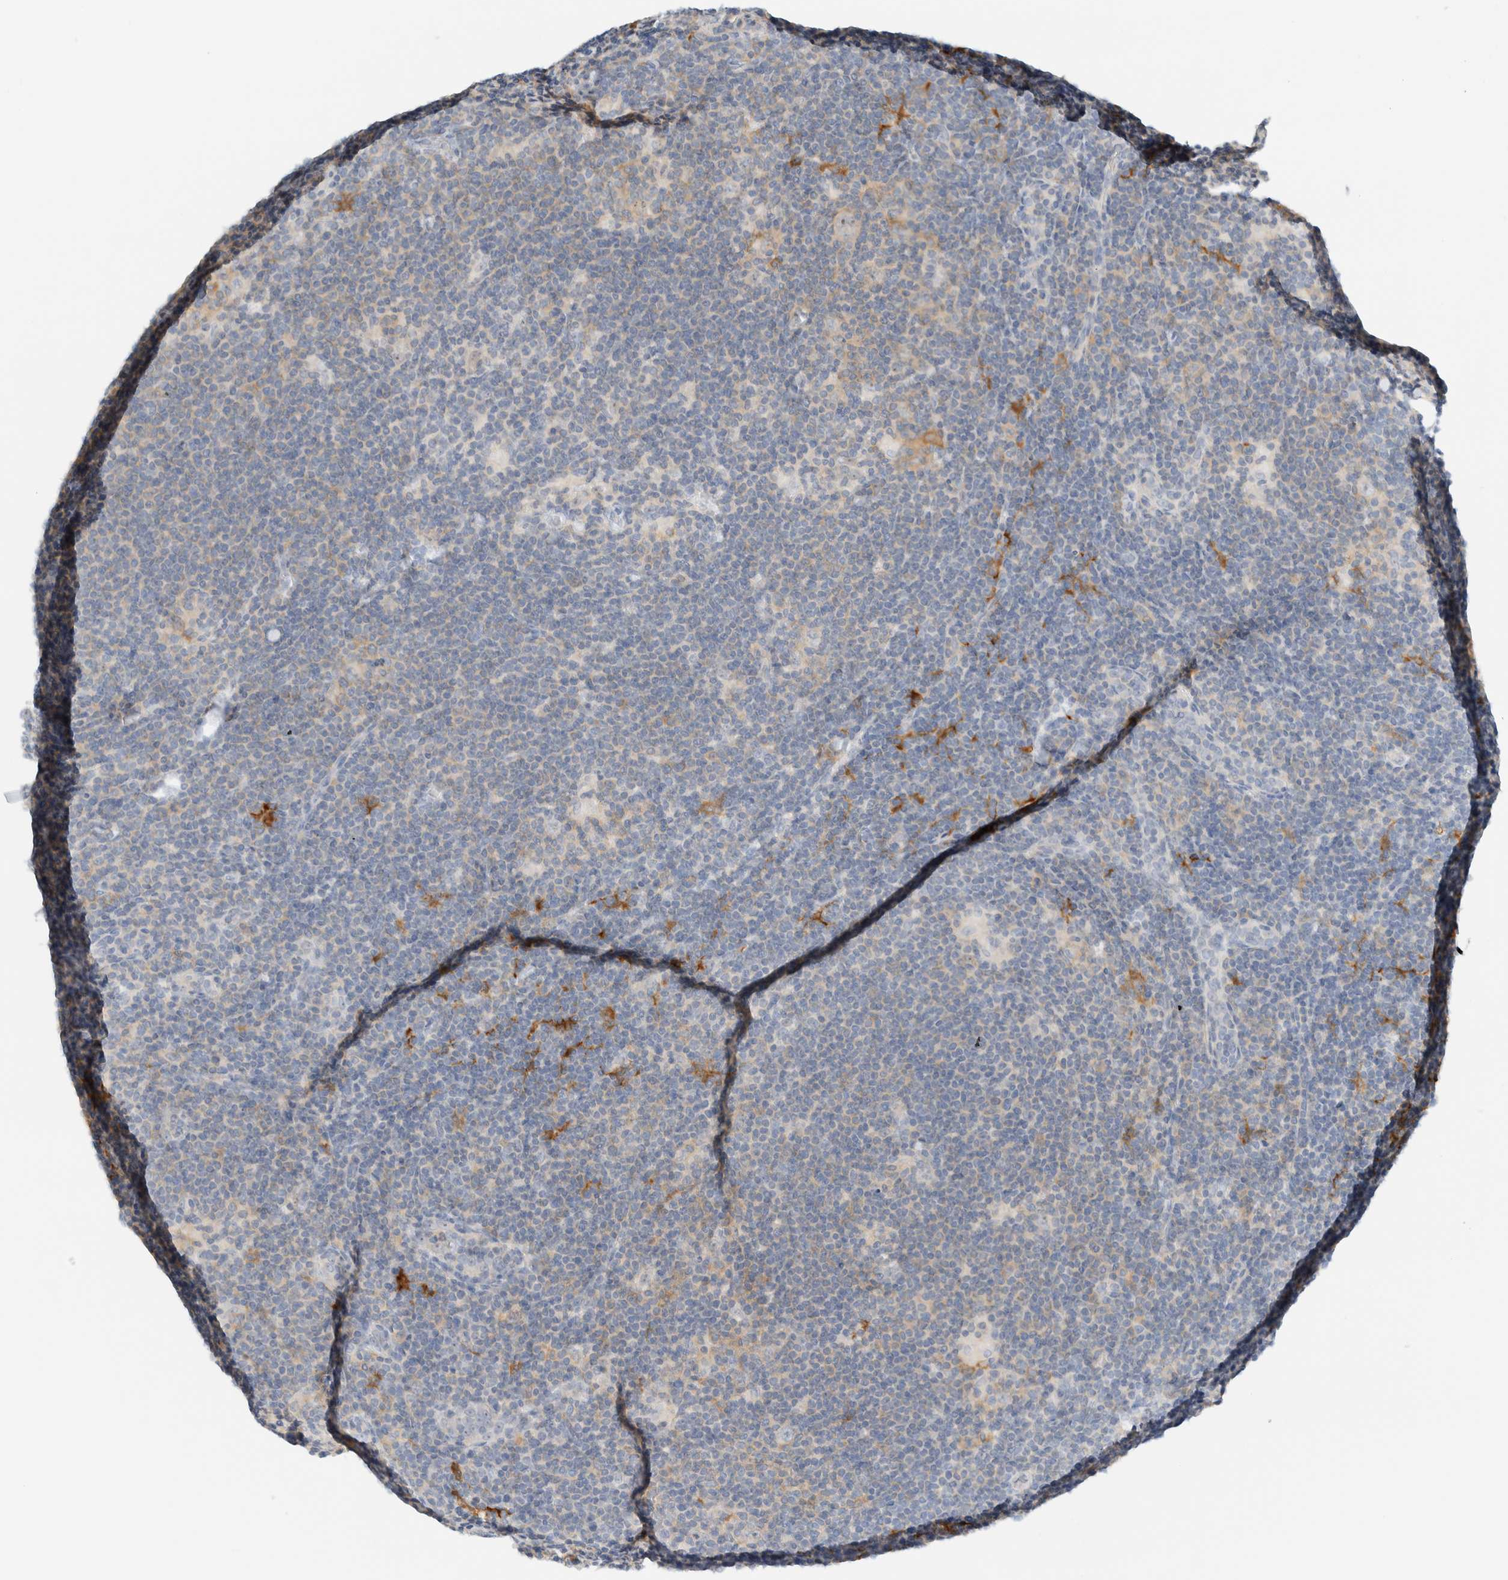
{"staining": {"intensity": "negative", "quantity": "none", "location": "none"}, "tissue": "lymphoma", "cell_type": "Tumor cells", "image_type": "cancer", "snomed": [{"axis": "morphology", "description": "Hodgkin's disease, NOS"}, {"axis": "topography", "description": "Lymph node"}], "caption": "This is a image of immunohistochemistry (IHC) staining of lymphoma, which shows no expression in tumor cells. (IHC, brightfield microscopy, high magnification).", "gene": "NDE1", "patient": {"sex": "female", "age": 57}}